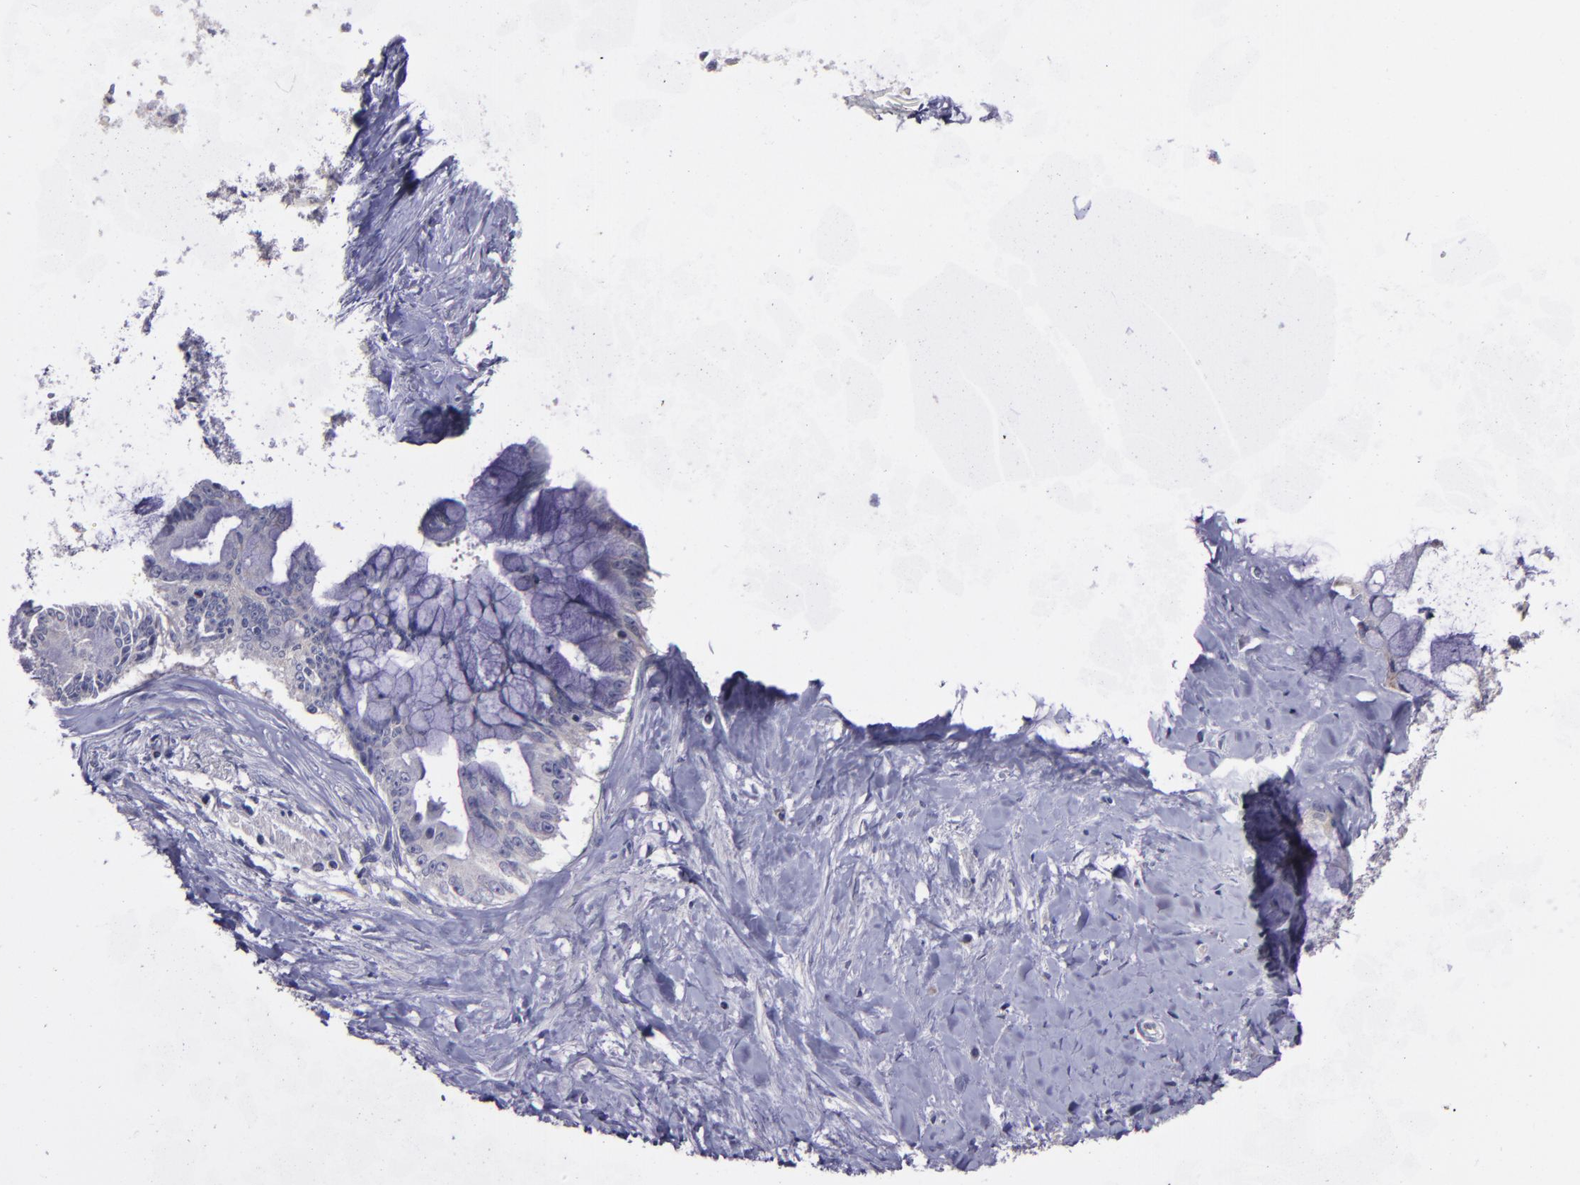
{"staining": {"intensity": "negative", "quantity": "none", "location": "none"}, "tissue": "pancreatic cancer", "cell_type": "Tumor cells", "image_type": "cancer", "snomed": [{"axis": "morphology", "description": "Adenocarcinoma, NOS"}, {"axis": "topography", "description": "Pancreas"}], "caption": "The IHC micrograph has no significant staining in tumor cells of pancreatic adenocarcinoma tissue.", "gene": "MASP1", "patient": {"sex": "male", "age": 59}}